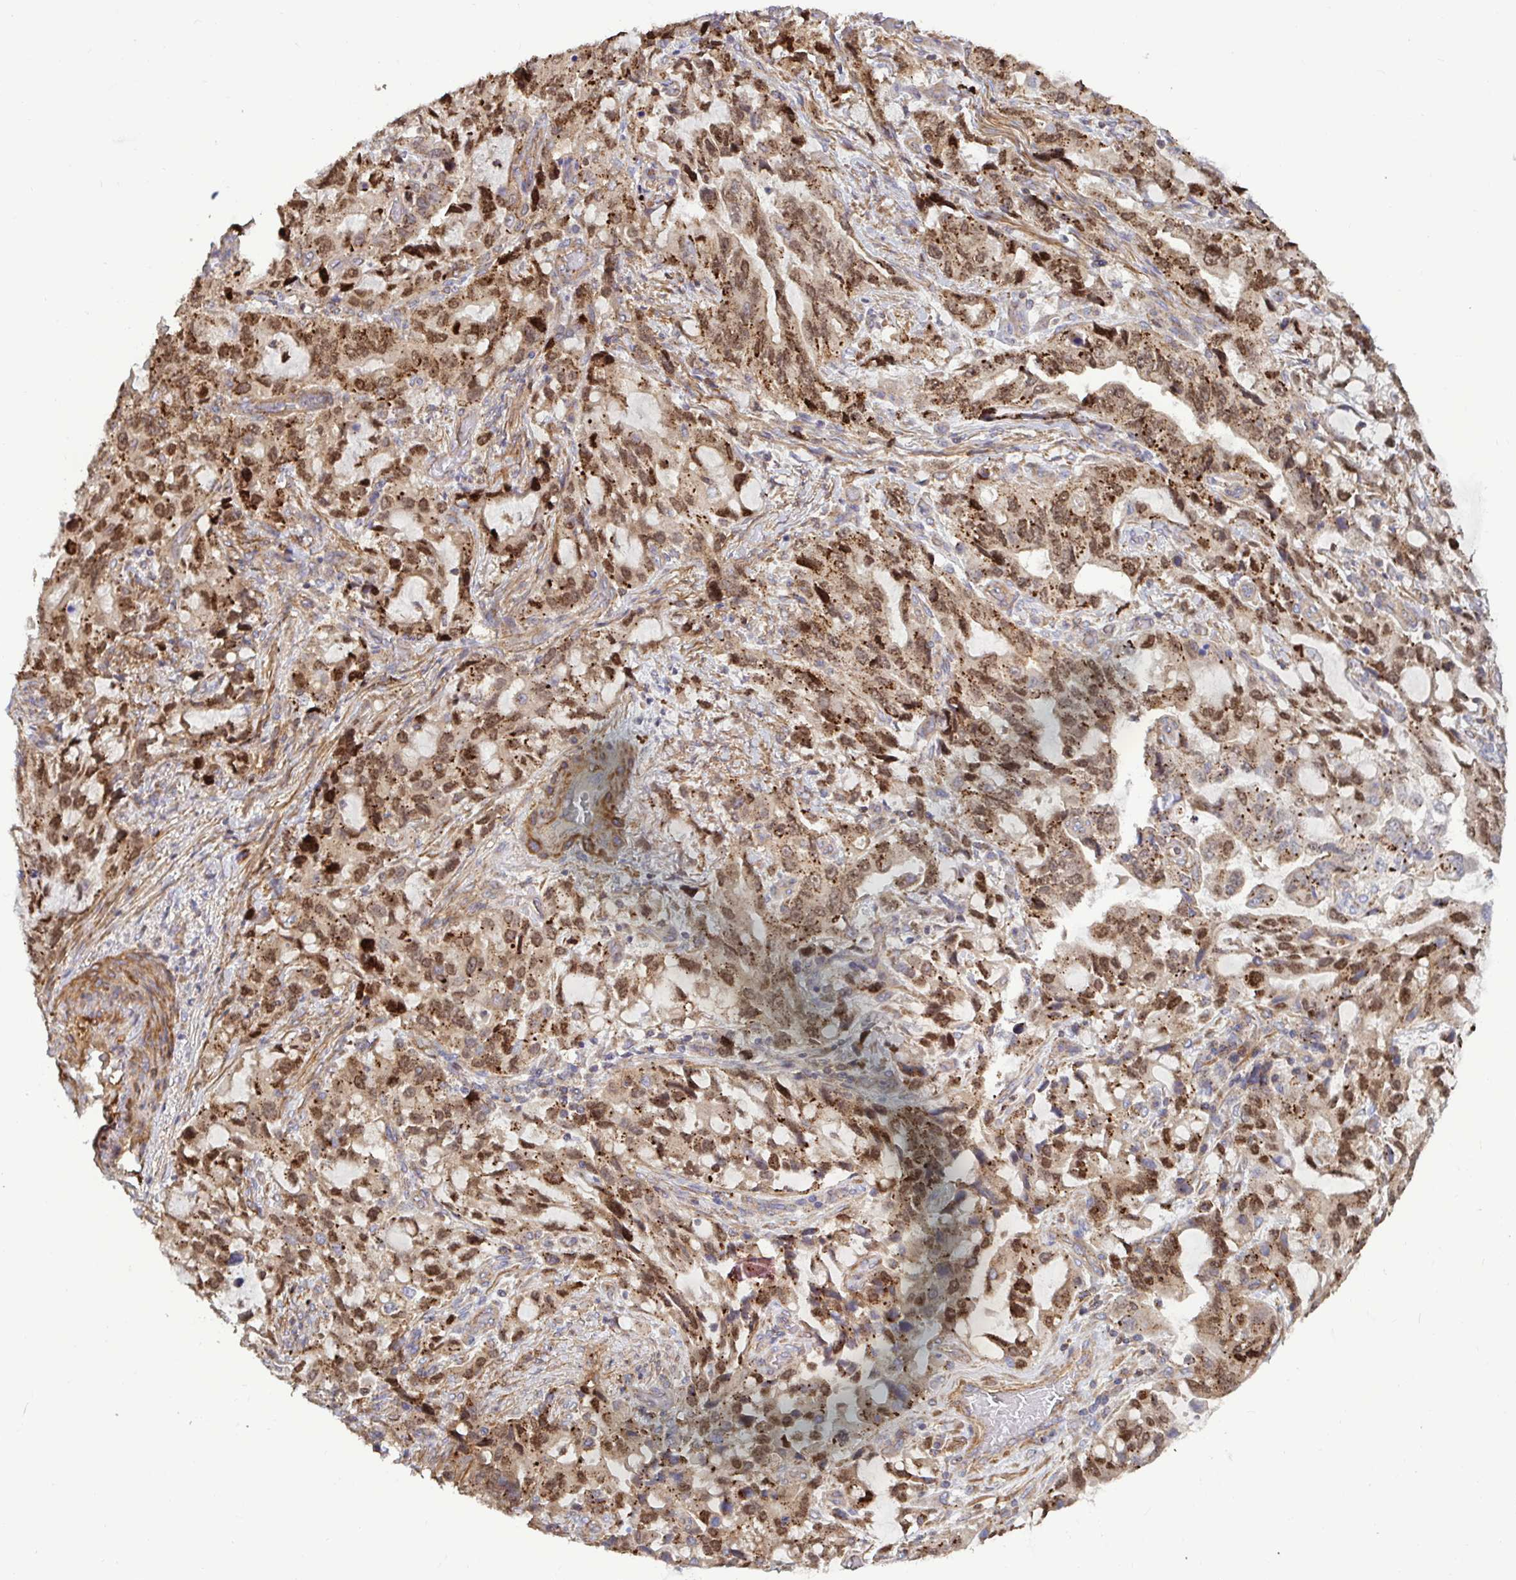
{"staining": {"intensity": "moderate", "quantity": ">75%", "location": "cytoplasmic/membranous,nuclear"}, "tissue": "stomach cancer", "cell_type": "Tumor cells", "image_type": "cancer", "snomed": [{"axis": "morphology", "description": "Adenocarcinoma, NOS"}, {"axis": "topography", "description": "Stomach, upper"}], "caption": "A high-resolution photomicrograph shows immunohistochemistry (IHC) staining of stomach cancer (adenocarcinoma), which displays moderate cytoplasmic/membranous and nuclear expression in about >75% of tumor cells.", "gene": "SPRY1", "patient": {"sex": "male", "age": 85}}